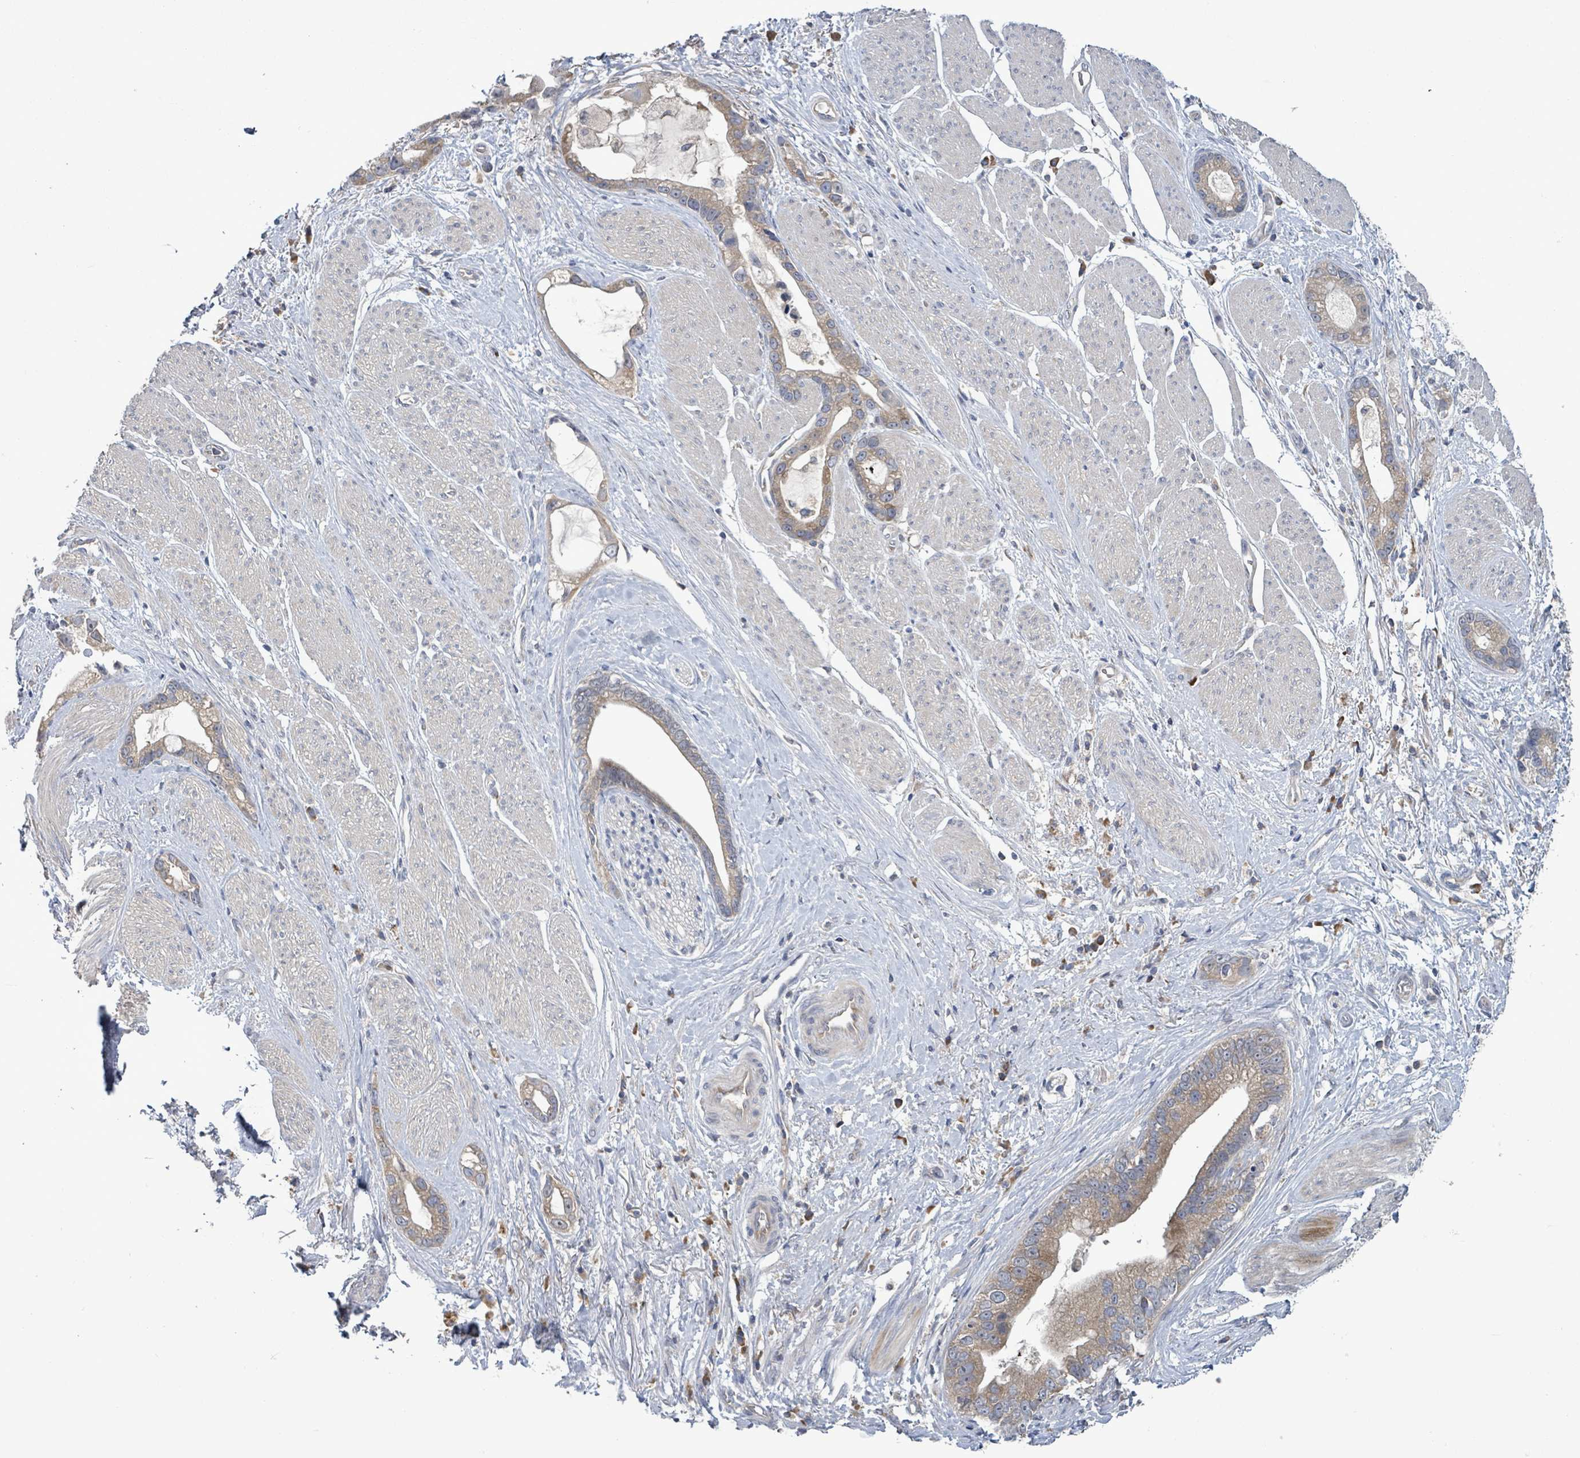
{"staining": {"intensity": "weak", "quantity": ">75%", "location": "cytoplasmic/membranous"}, "tissue": "stomach cancer", "cell_type": "Tumor cells", "image_type": "cancer", "snomed": [{"axis": "morphology", "description": "Adenocarcinoma, NOS"}, {"axis": "topography", "description": "Stomach"}], "caption": "The immunohistochemical stain highlights weak cytoplasmic/membranous positivity in tumor cells of stomach adenocarcinoma tissue.", "gene": "SERPINE3", "patient": {"sex": "male", "age": 55}}